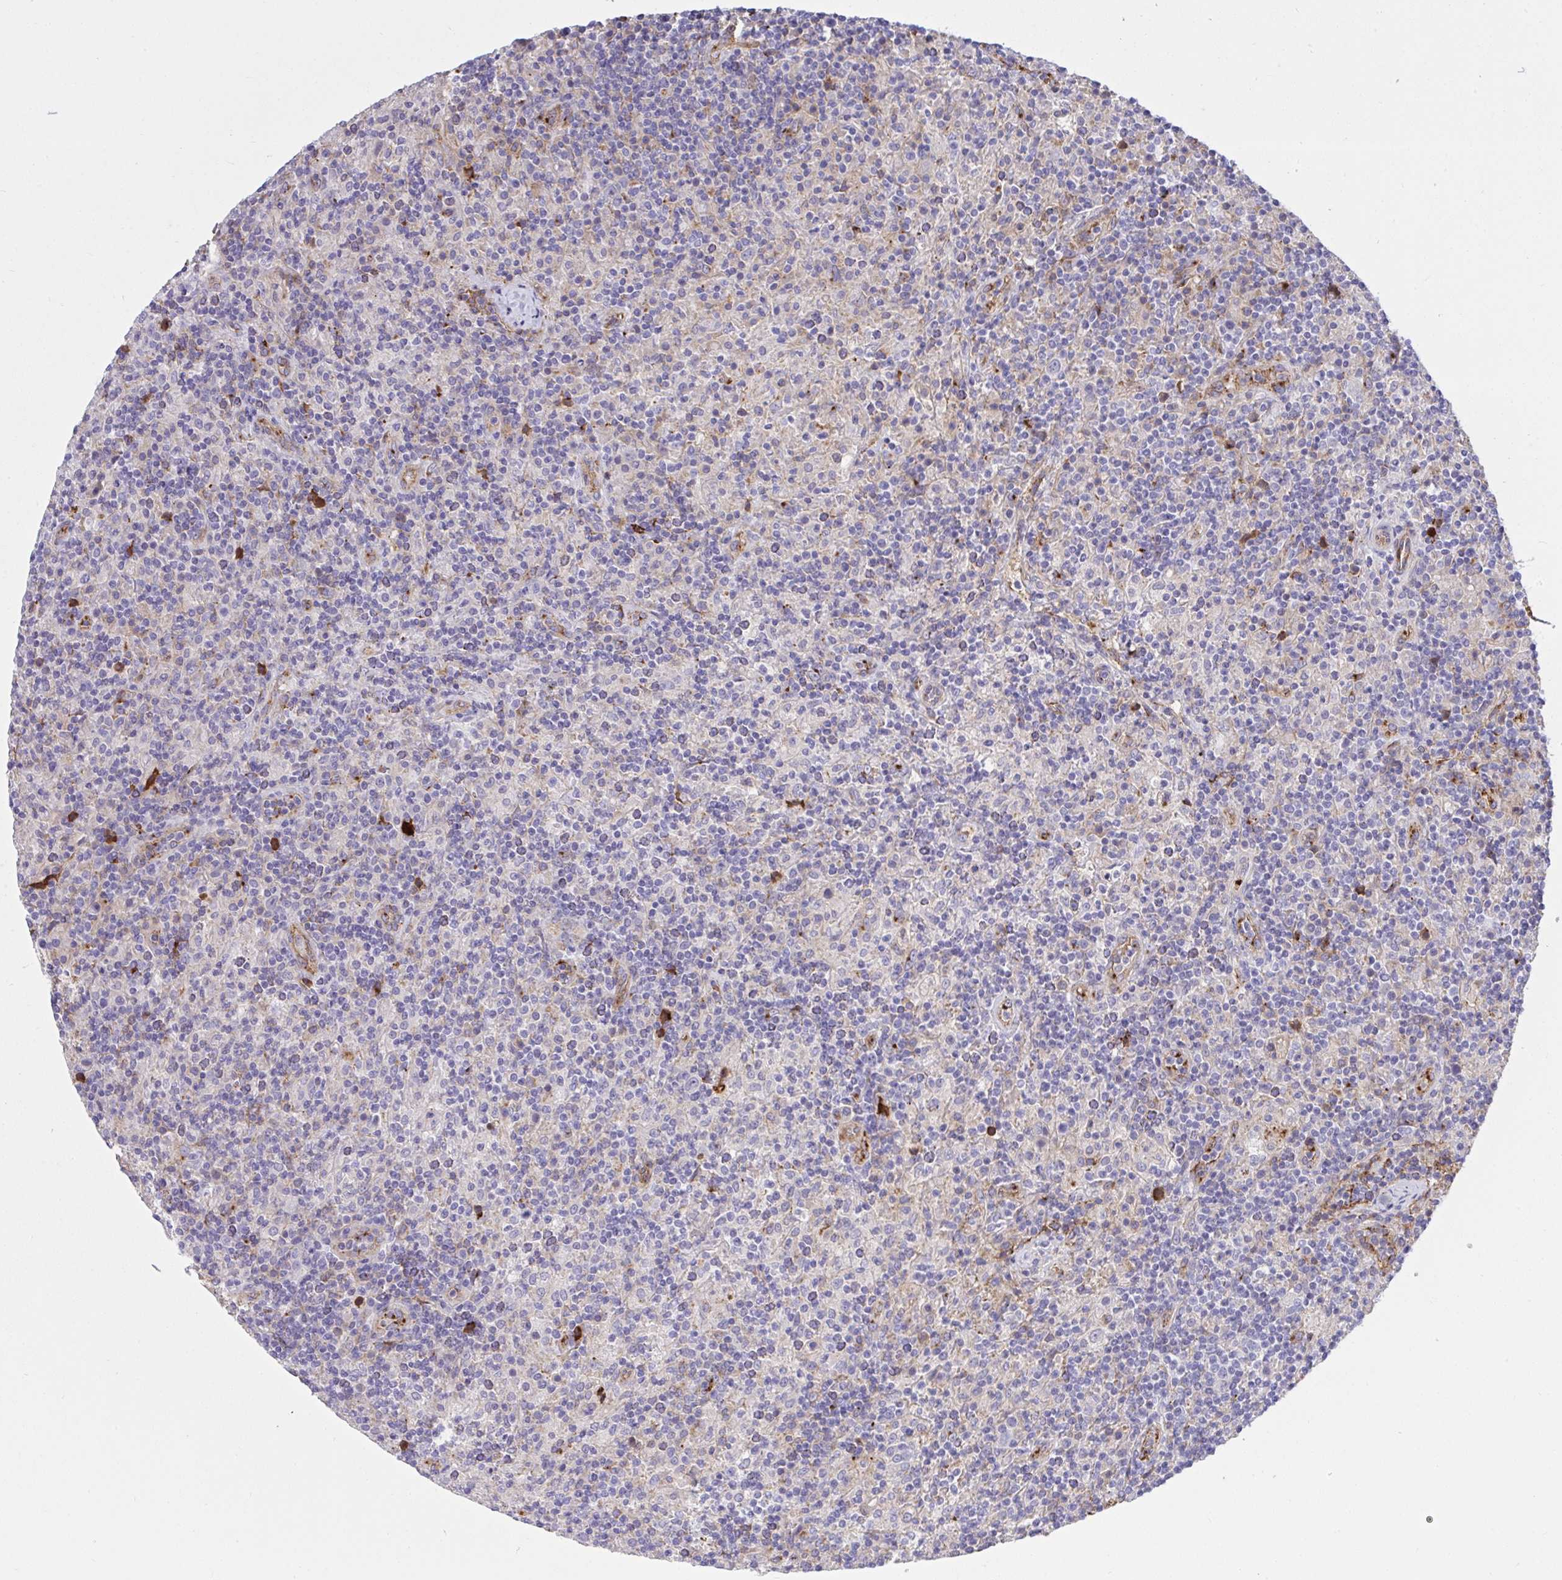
{"staining": {"intensity": "negative", "quantity": "none", "location": "none"}, "tissue": "lymphoma", "cell_type": "Tumor cells", "image_type": "cancer", "snomed": [{"axis": "morphology", "description": "Hodgkin's disease, NOS"}, {"axis": "topography", "description": "Lymph node"}], "caption": "A high-resolution micrograph shows immunohistochemistry staining of lymphoma, which displays no significant expression in tumor cells.", "gene": "F2", "patient": {"sex": "male", "age": 70}}